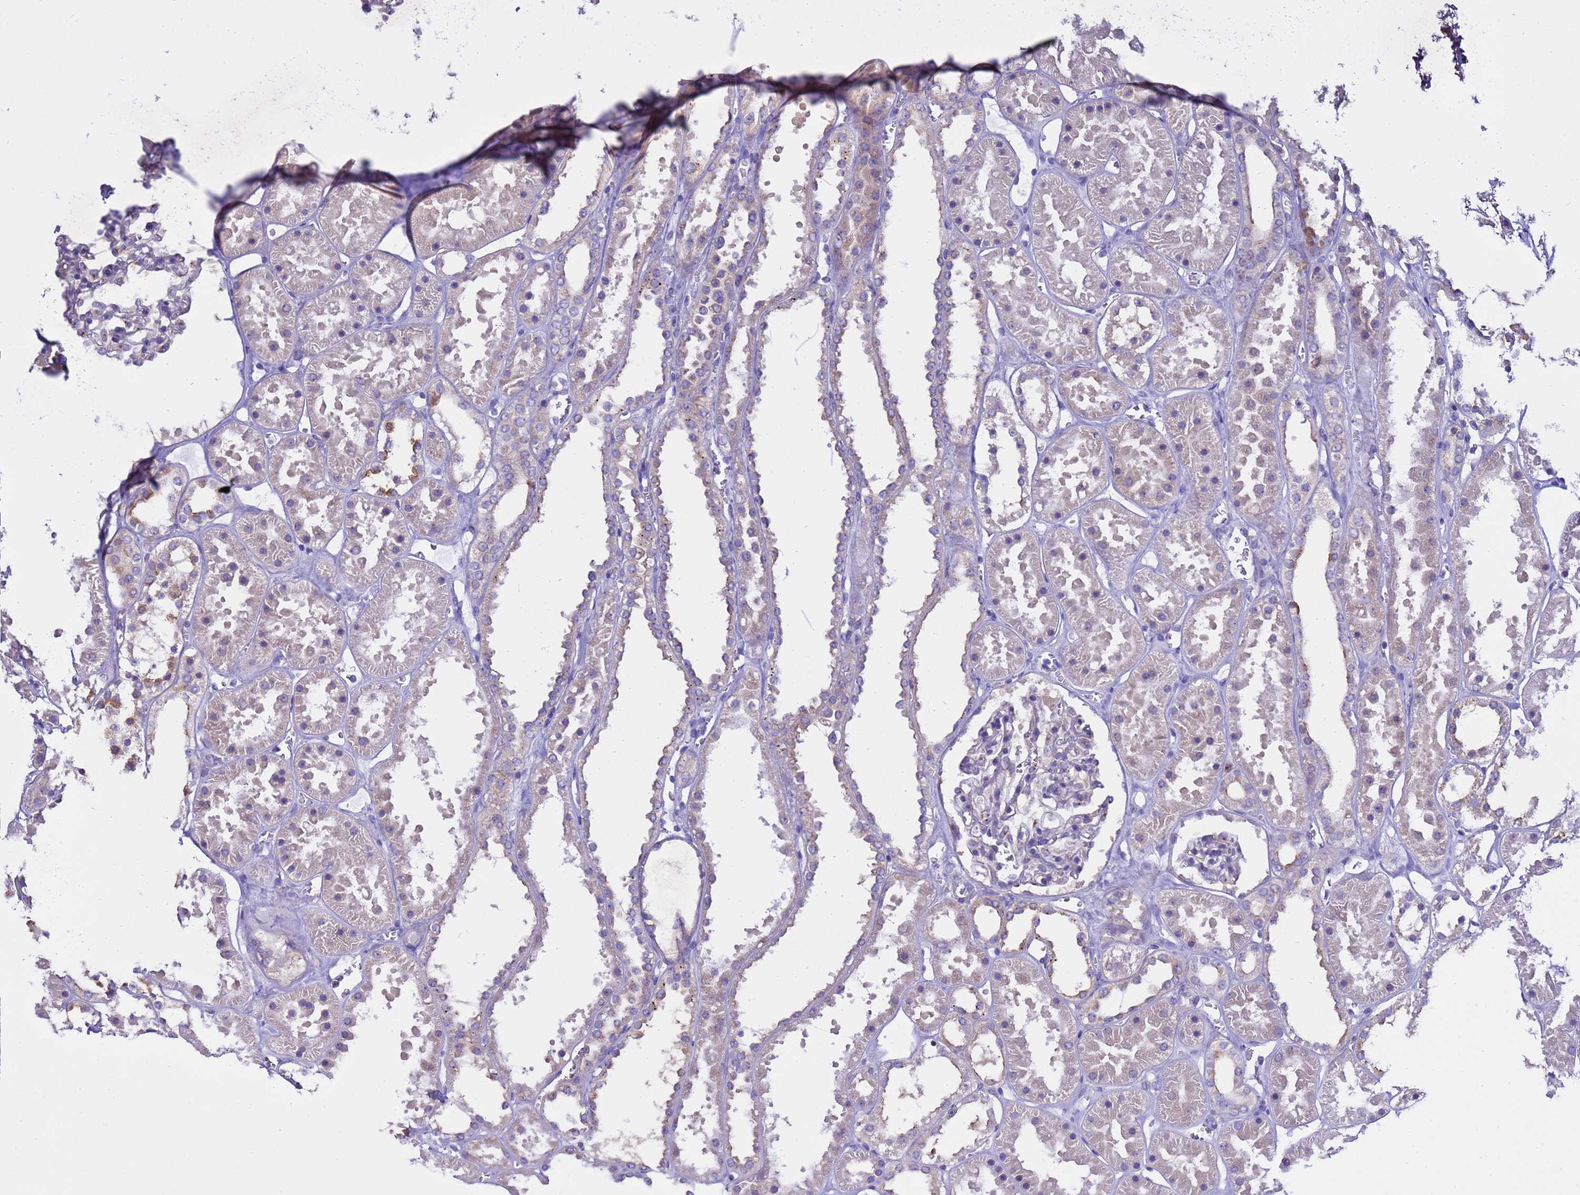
{"staining": {"intensity": "moderate", "quantity": "<25%", "location": "cytoplasmic/membranous"}, "tissue": "kidney", "cell_type": "Cells in glomeruli", "image_type": "normal", "snomed": [{"axis": "morphology", "description": "Normal tissue, NOS"}, {"axis": "topography", "description": "Kidney"}], "caption": "Kidney was stained to show a protein in brown. There is low levels of moderate cytoplasmic/membranous staining in about <25% of cells in glomeruli. (DAB (3,3'-diaminobenzidine) IHC, brown staining for protein, blue staining for nuclei).", "gene": "ANAPC1", "patient": {"sex": "female", "age": 41}}